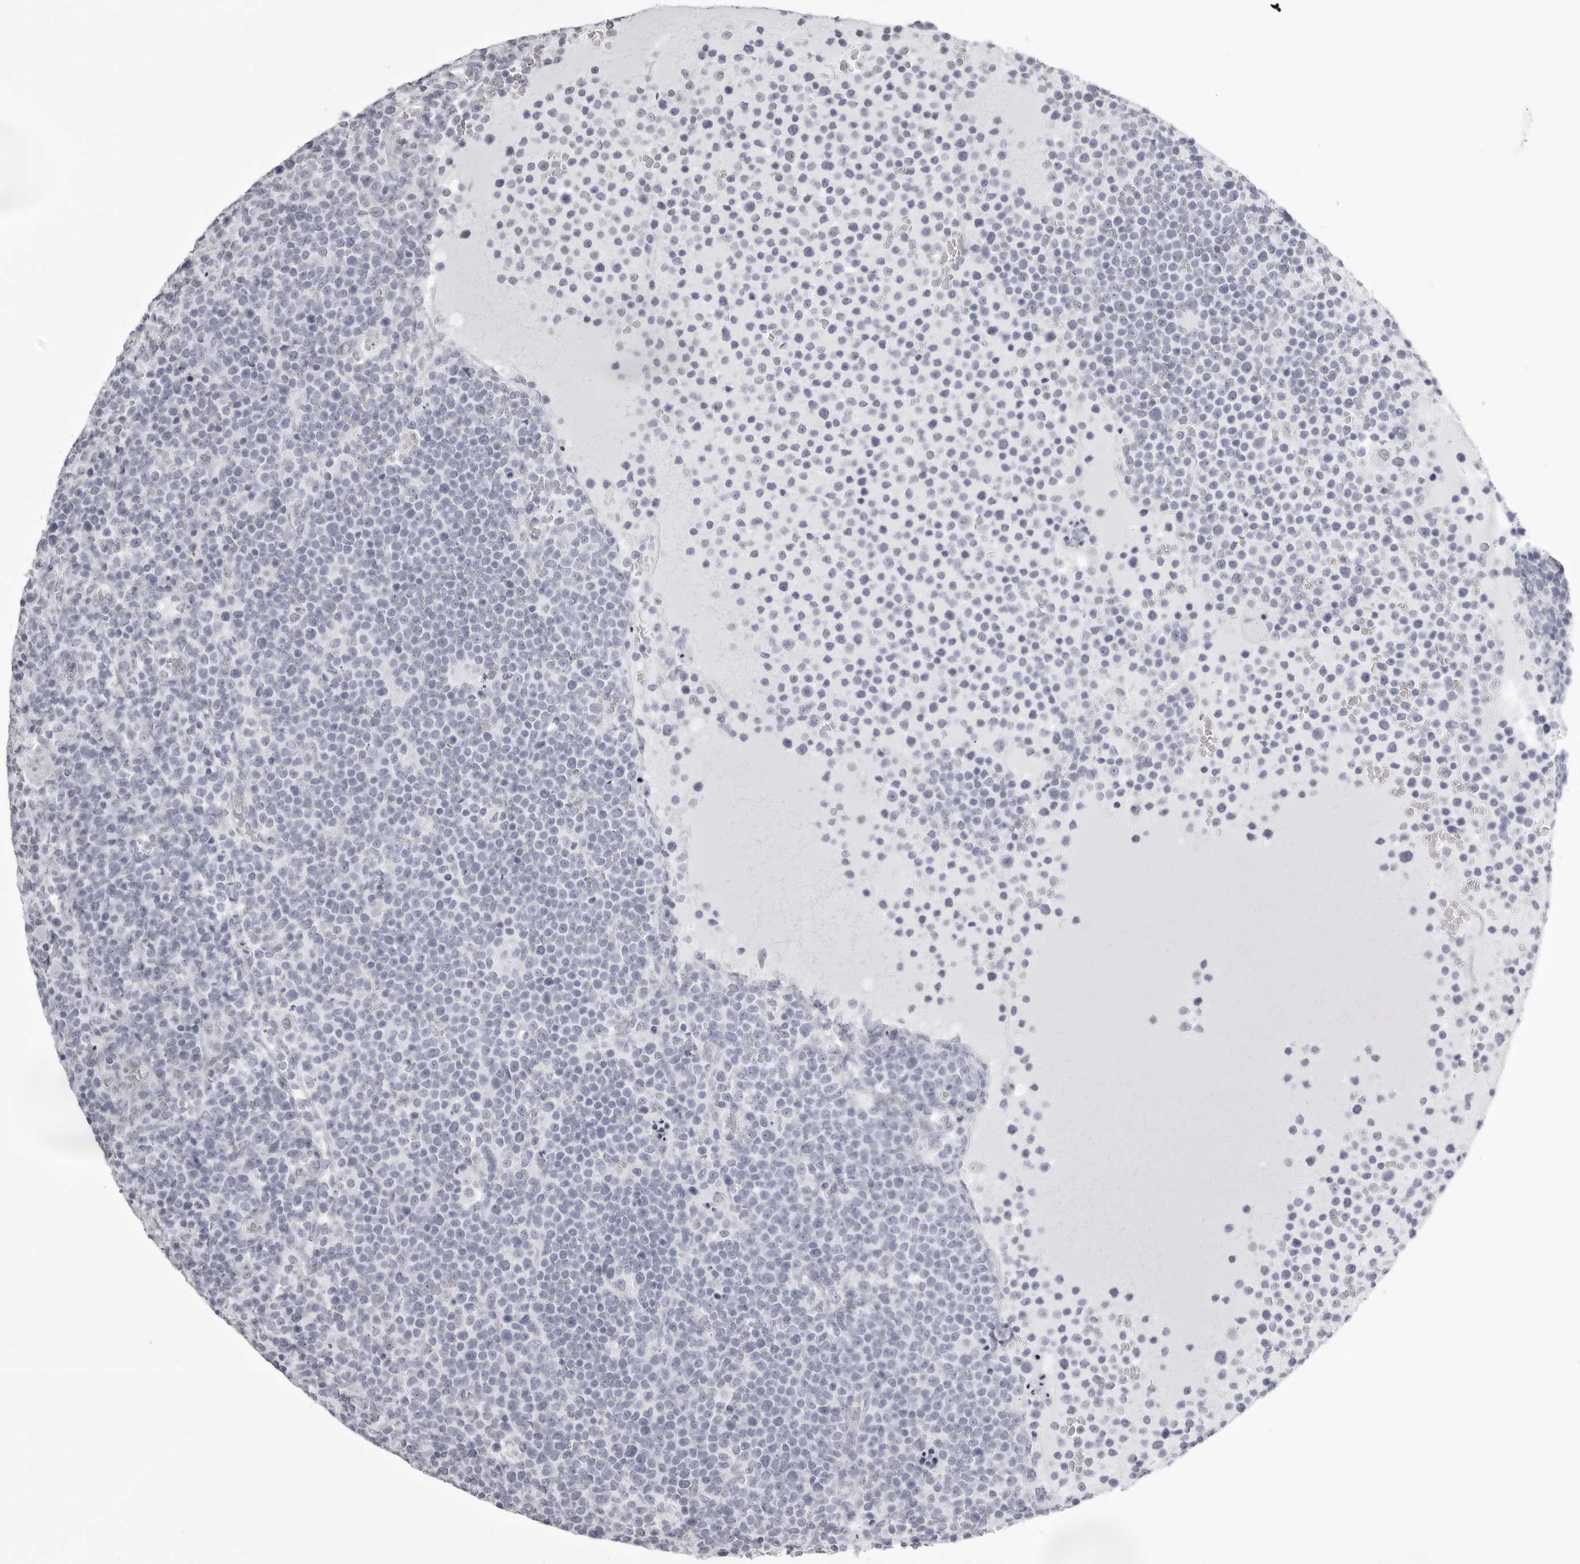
{"staining": {"intensity": "negative", "quantity": "none", "location": "none"}, "tissue": "lymphoma", "cell_type": "Tumor cells", "image_type": "cancer", "snomed": [{"axis": "morphology", "description": "Malignant lymphoma, non-Hodgkin's type, High grade"}, {"axis": "topography", "description": "Lymph node"}], "caption": "Lymphoma stained for a protein using IHC exhibits no positivity tumor cells.", "gene": "UROD", "patient": {"sex": "male", "age": 61}}